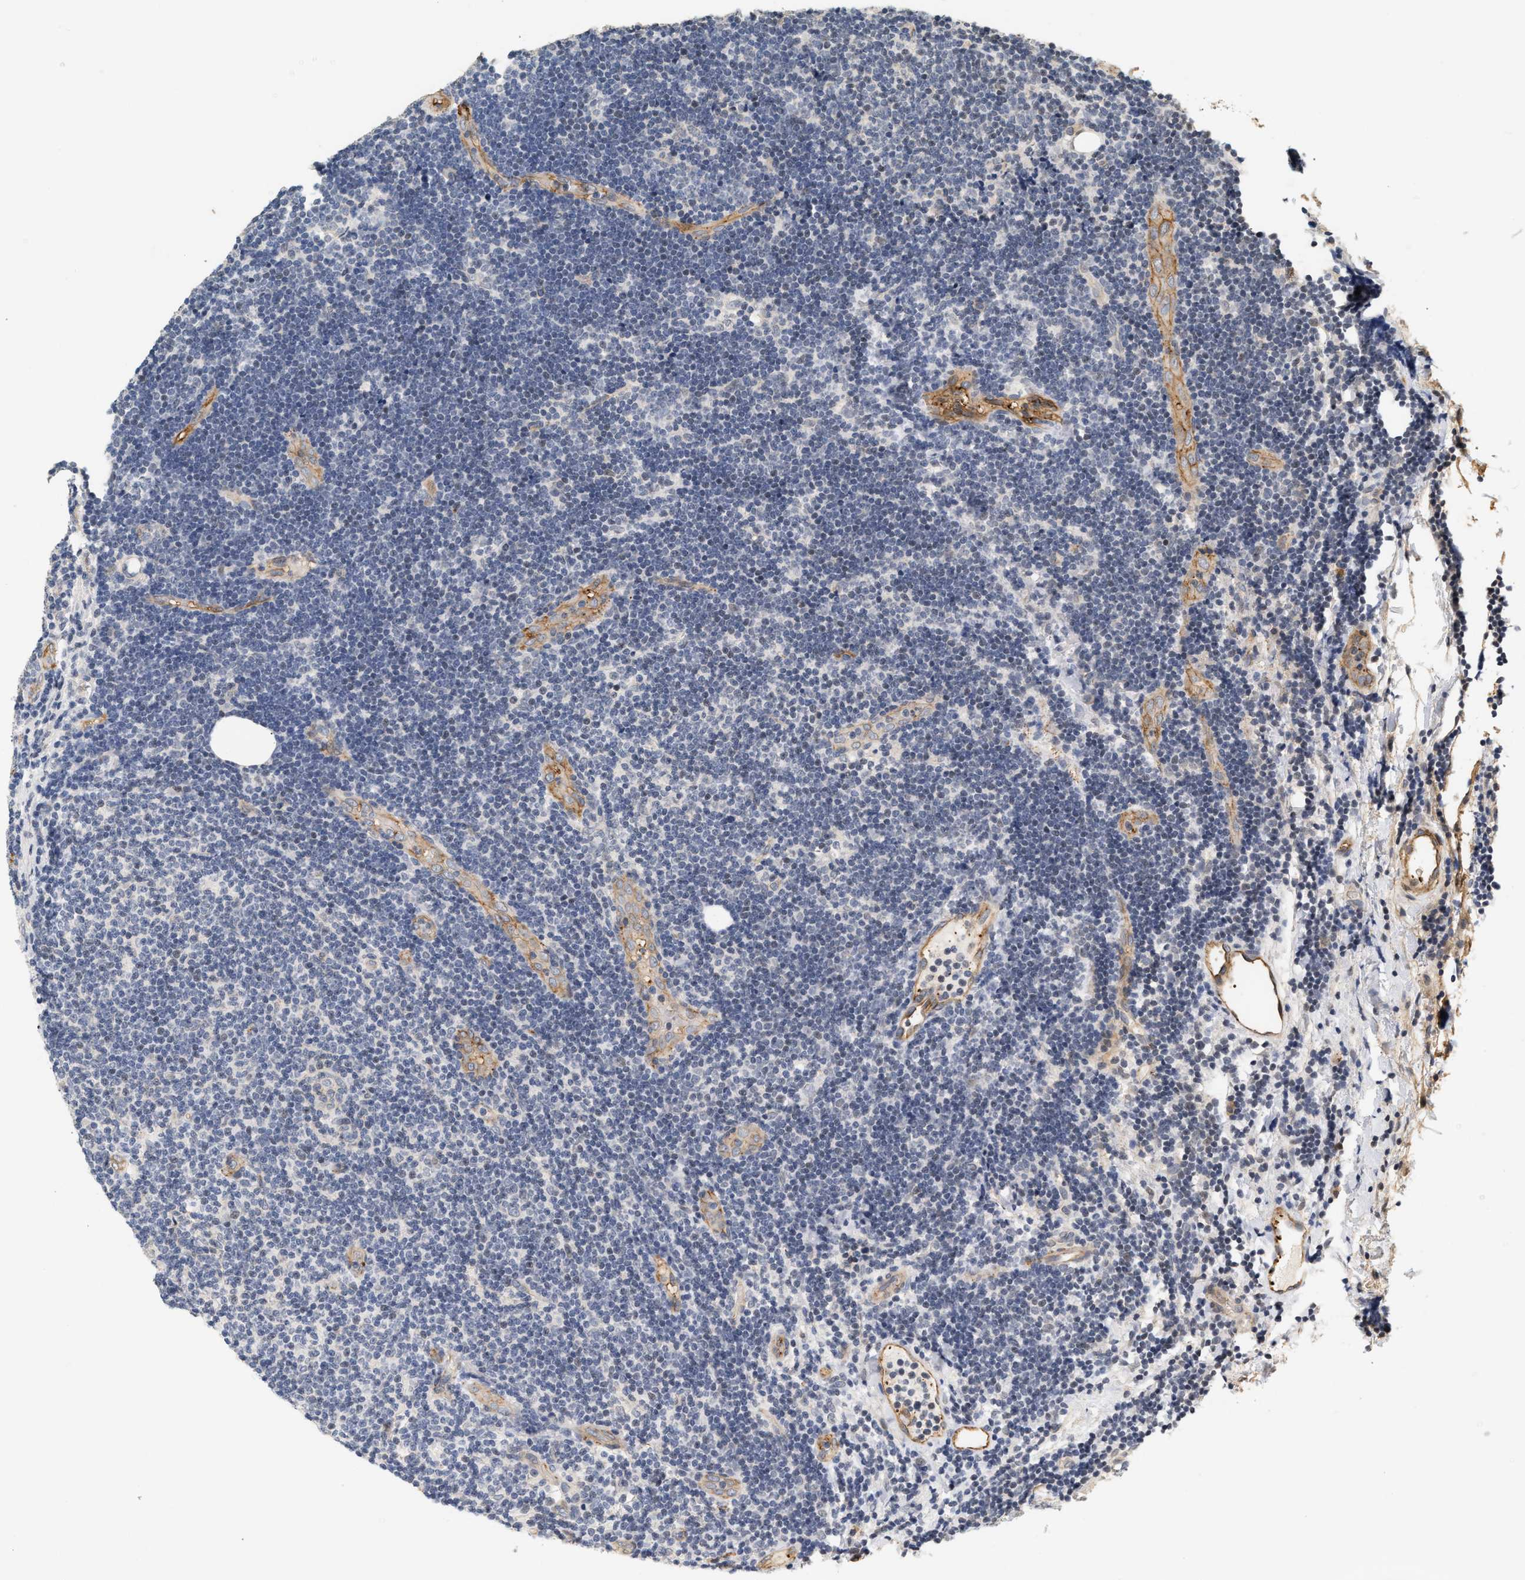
{"staining": {"intensity": "negative", "quantity": "none", "location": "none"}, "tissue": "lymphoma", "cell_type": "Tumor cells", "image_type": "cancer", "snomed": [{"axis": "morphology", "description": "Malignant lymphoma, non-Hodgkin's type, Low grade"}, {"axis": "topography", "description": "Lymph node"}], "caption": "High power microscopy histopathology image of an immunohistochemistry (IHC) image of malignant lymphoma, non-Hodgkin's type (low-grade), revealing no significant positivity in tumor cells.", "gene": "PLXND1", "patient": {"sex": "male", "age": 83}}